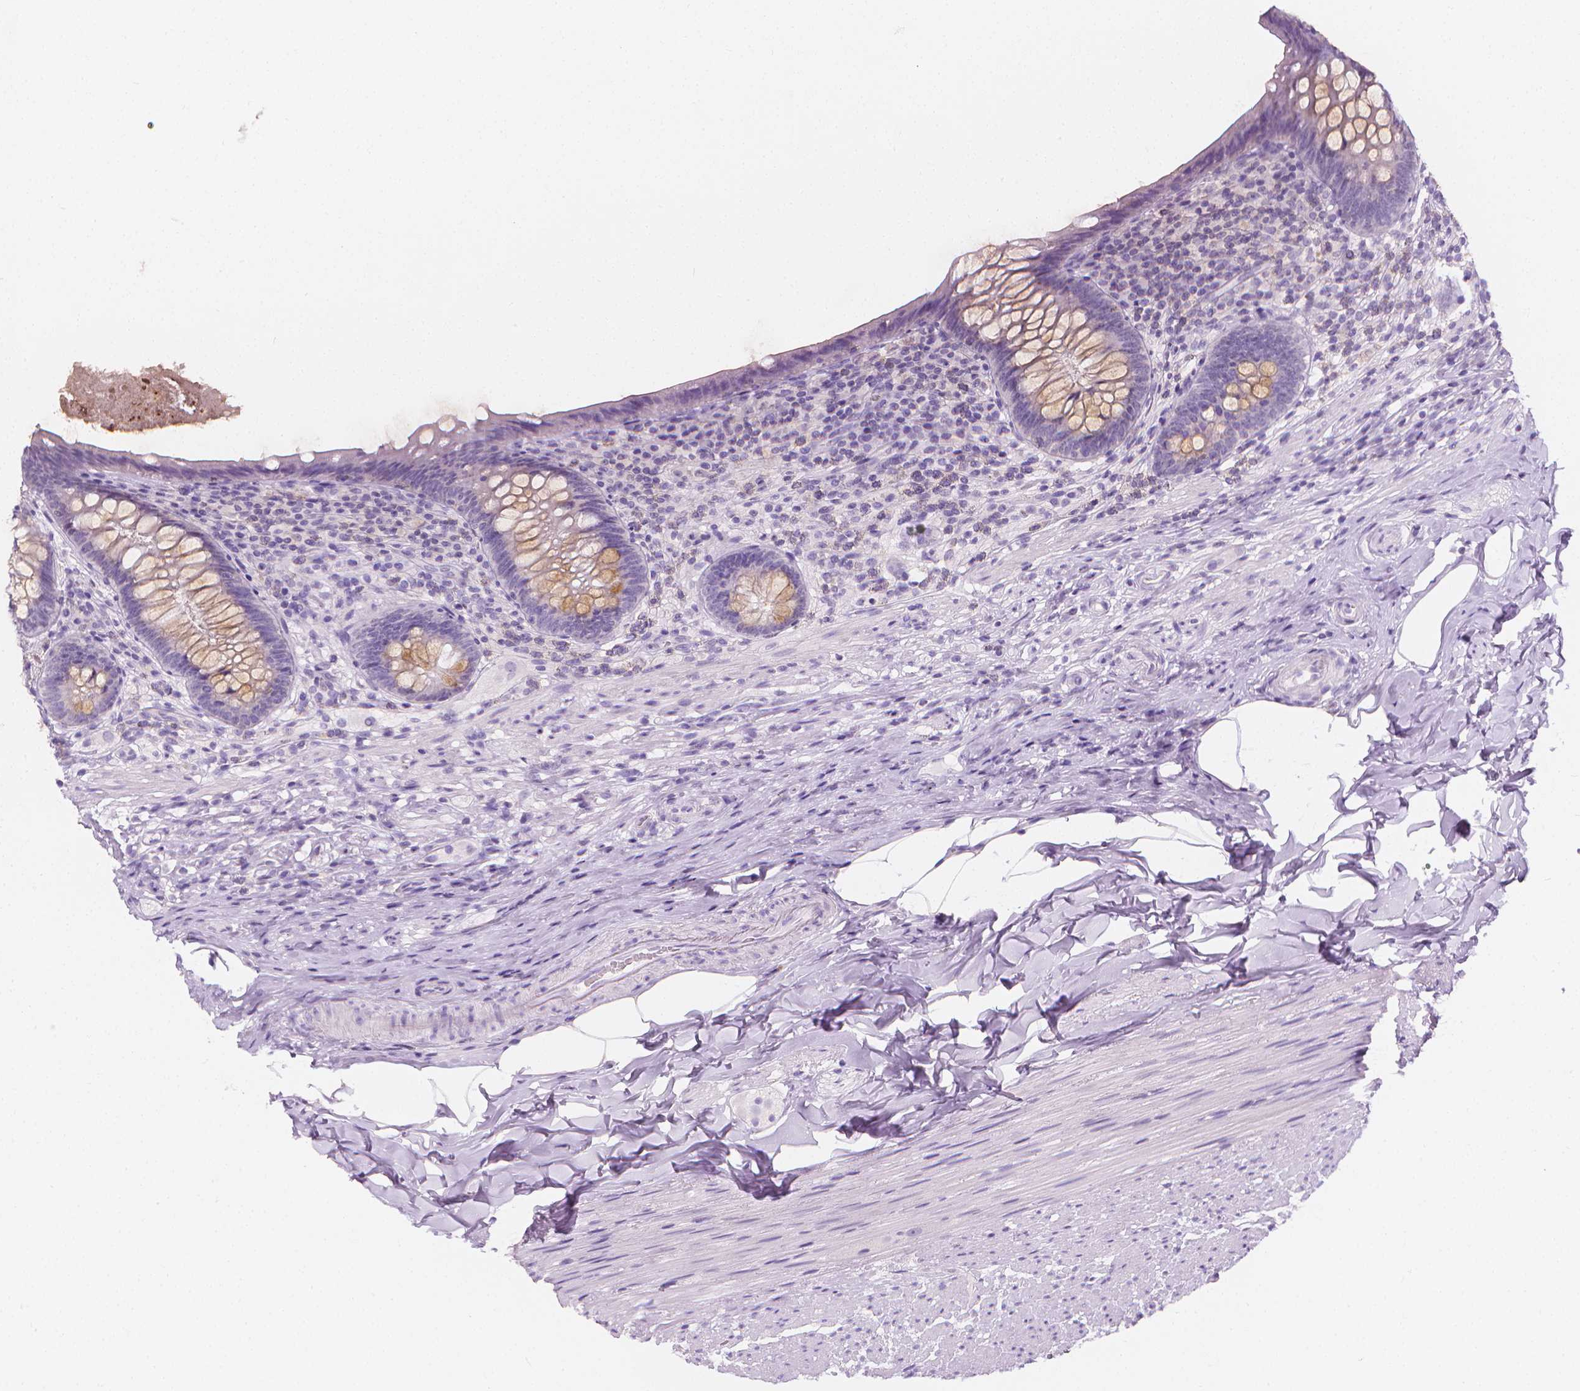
{"staining": {"intensity": "weak", "quantity": "<25%", "location": "cytoplasmic/membranous"}, "tissue": "appendix", "cell_type": "Glandular cells", "image_type": "normal", "snomed": [{"axis": "morphology", "description": "Normal tissue, NOS"}, {"axis": "topography", "description": "Appendix"}], "caption": "Immunohistochemistry (IHC) photomicrograph of benign appendix: appendix stained with DAB displays no significant protein expression in glandular cells.", "gene": "DCAF8L1", "patient": {"sex": "male", "age": 47}}